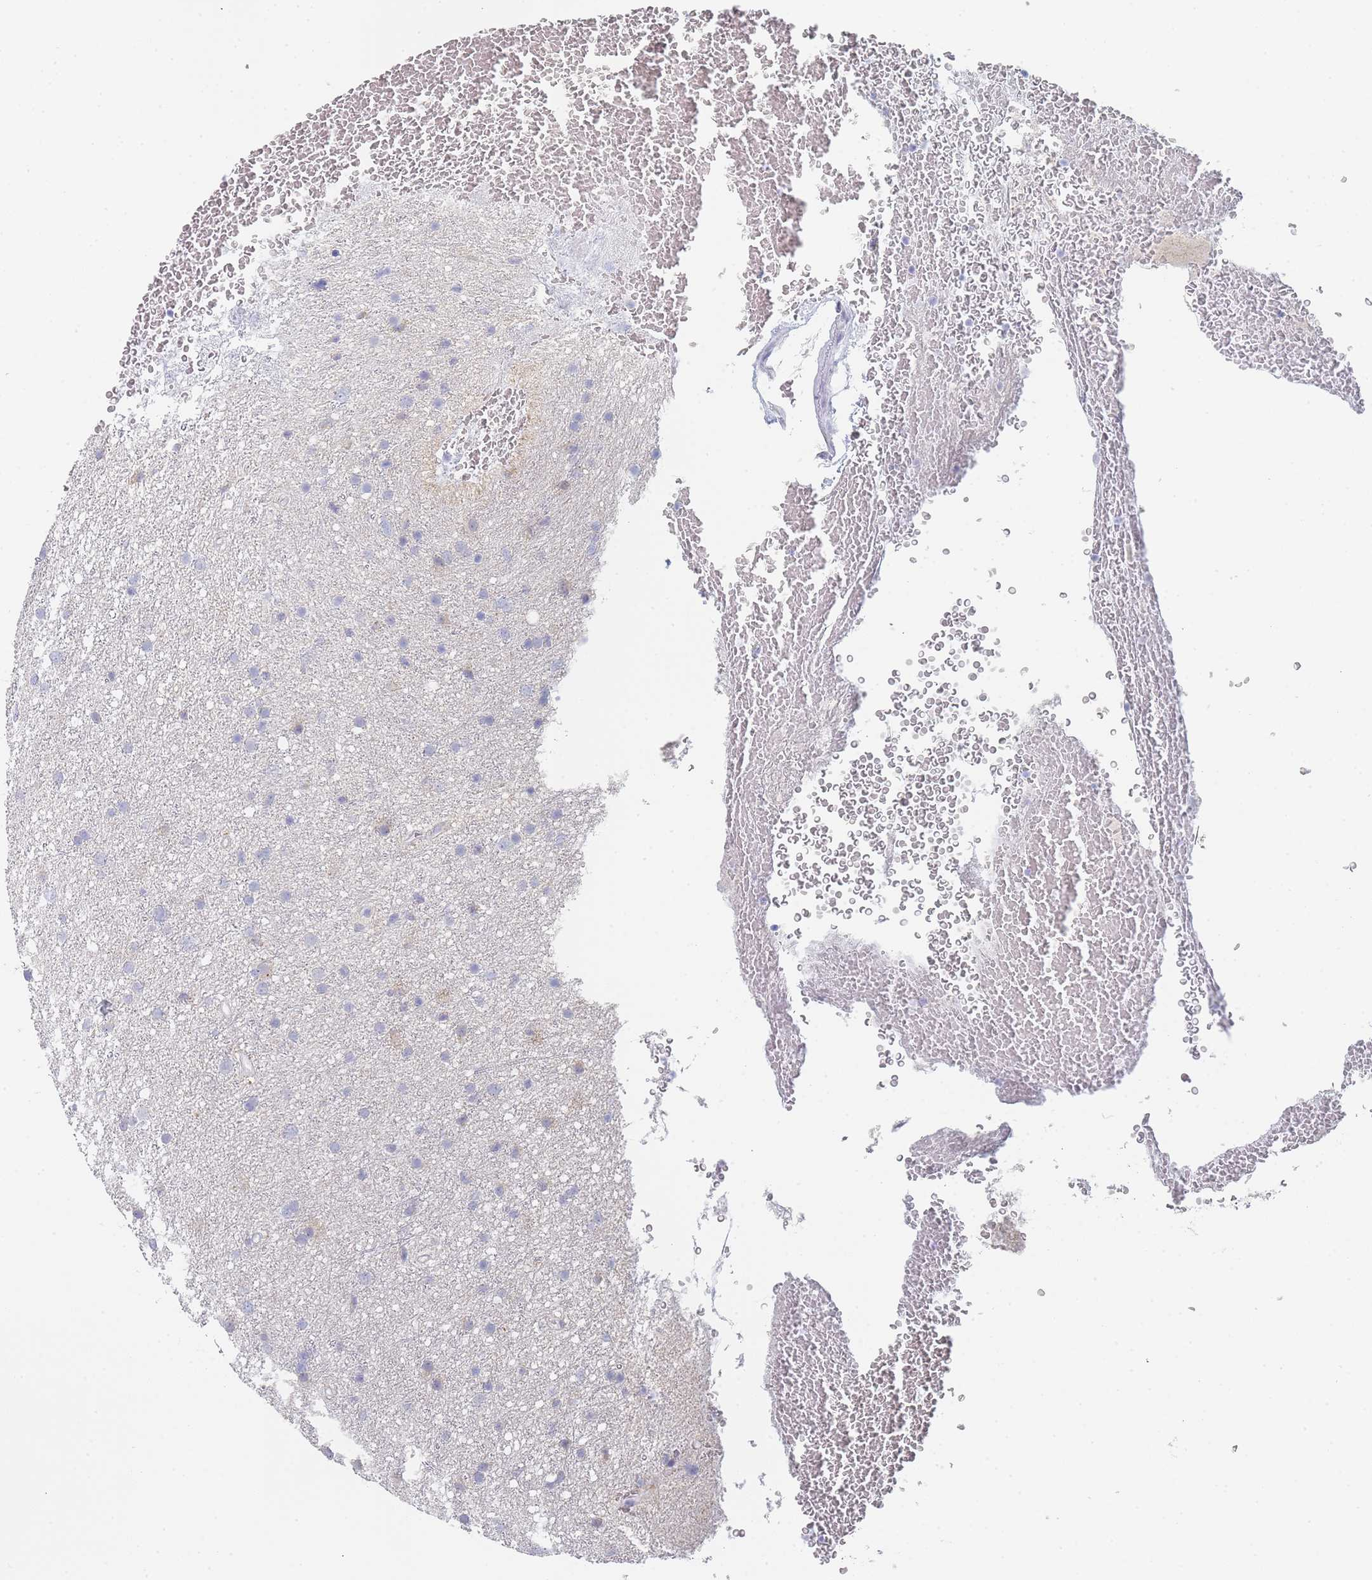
{"staining": {"intensity": "negative", "quantity": "none", "location": "none"}, "tissue": "glioma", "cell_type": "Tumor cells", "image_type": "cancer", "snomed": [{"axis": "morphology", "description": "Glioma, malignant, Low grade"}, {"axis": "topography", "description": "Cerebral cortex"}], "caption": "Tumor cells show no significant staining in malignant glioma (low-grade). (DAB (3,3'-diaminobenzidine) immunohistochemistry with hematoxylin counter stain).", "gene": "IMPG1", "patient": {"sex": "female", "age": 39}}